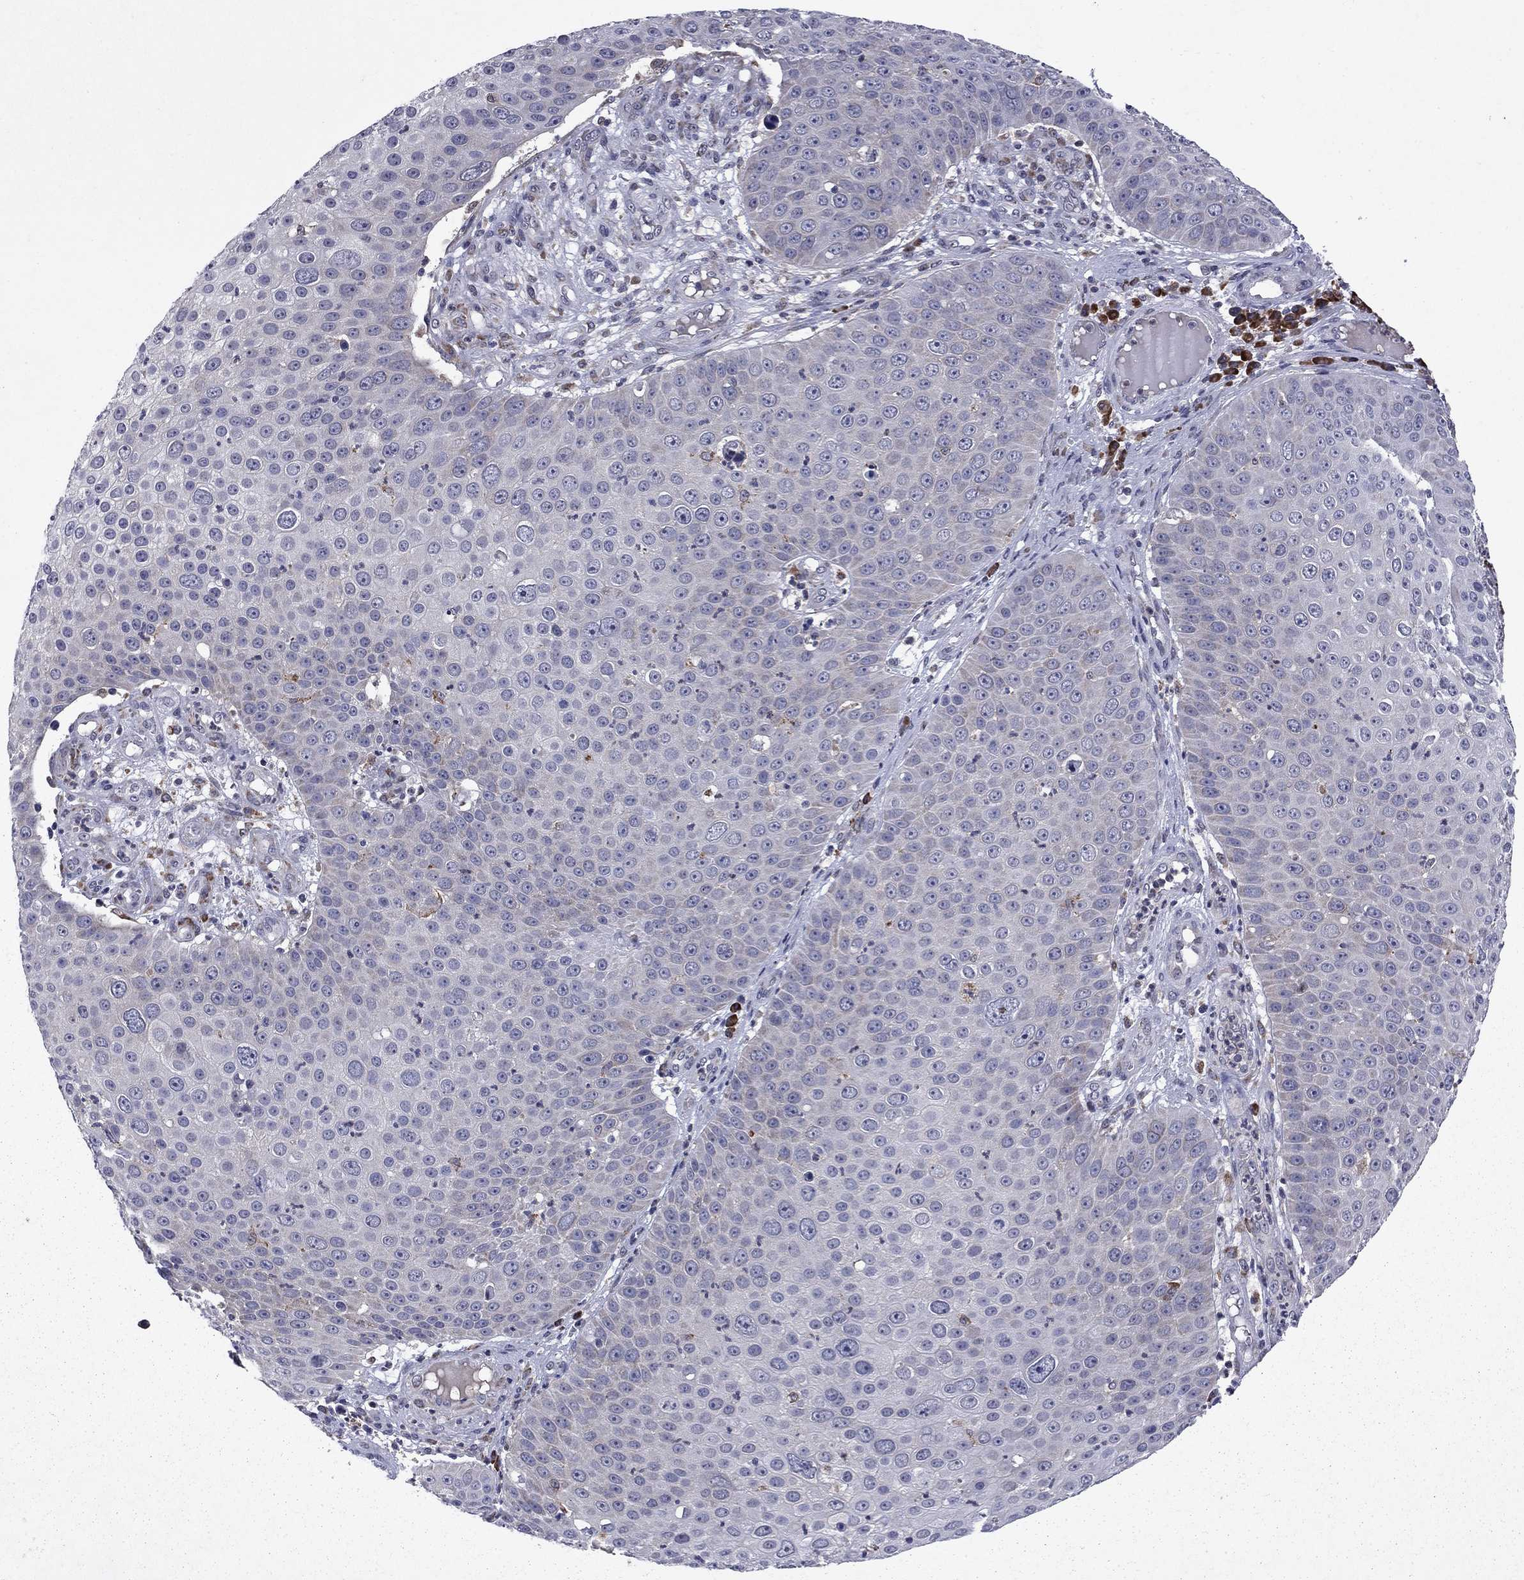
{"staining": {"intensity": "negative", "quantity": "none", "location": "none"}, "tissue": "skin cancer", "cell_type": "Tumor cells", "image_type": "cancer", "snomed": [{"axis": "morphology", "description": "Squamous cell carcinoma, NOS"}, {"axis": "topography", "description": "Skin"}], "caption": "An image of skin cancer (squamous cell carcinoma) stained for a protein shows no brown staining in tumor cells.", "gene": "ECM1", "patient": {"sex": "male", "age": 71}}